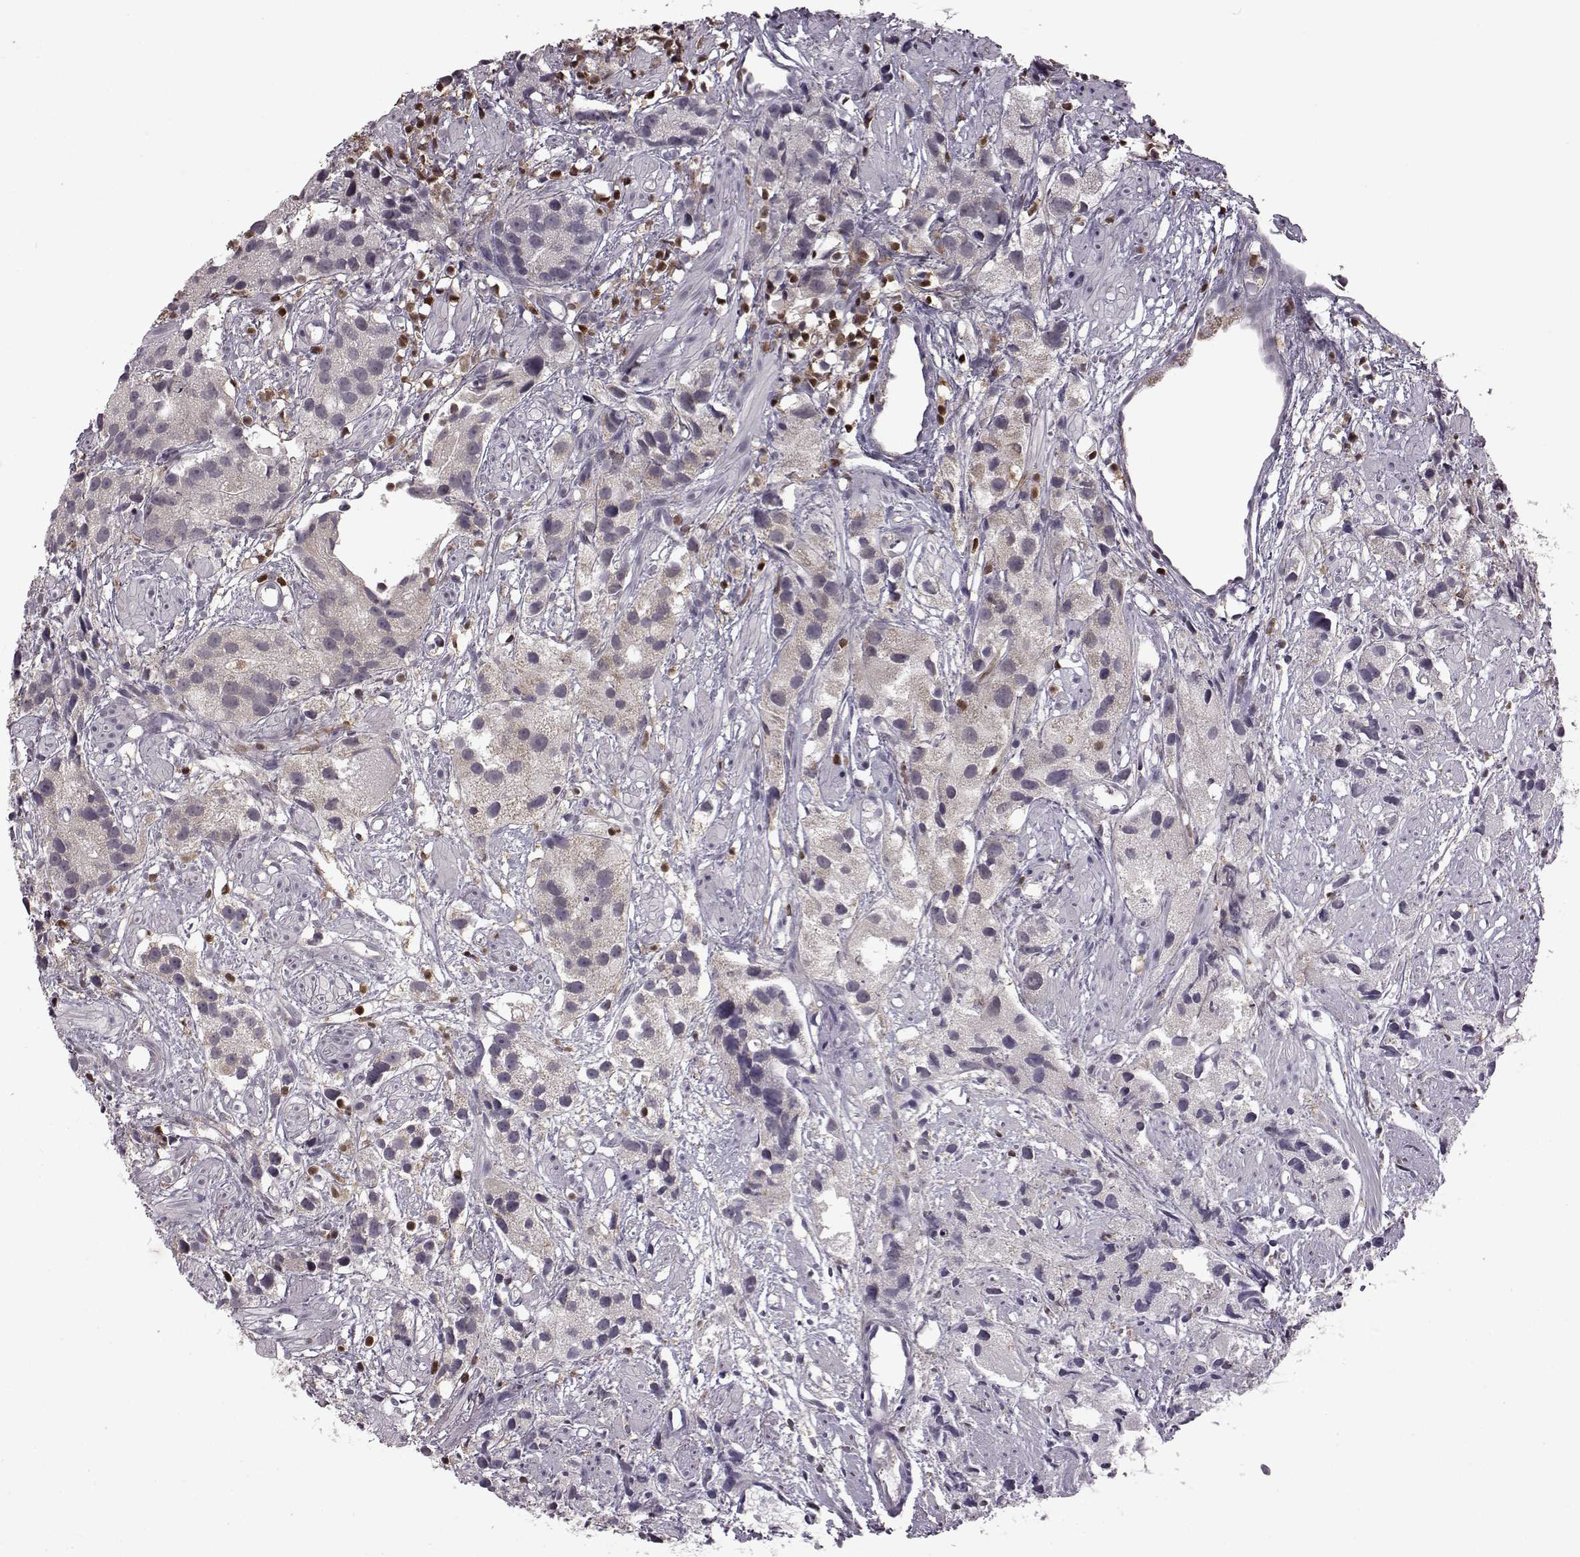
{"staining": {"intensity": "negative", "quantity": "none", "location": "none"}, "tissue": "prostate cancer", "cell_type": "Tumor cells", "image_type": "cancer", "snomed": [{"axis": "morphology", "description": "Adenocarcinoma, High grade"}, {"axis": "topography", "description": "Prostate"}], "caption": "The histopathology image displays no significant staining in tumor cells of prostate adenocarcinoma (high-grade).", "gene": "DOK2", "patient": {"sex": "male", "age": 68}}